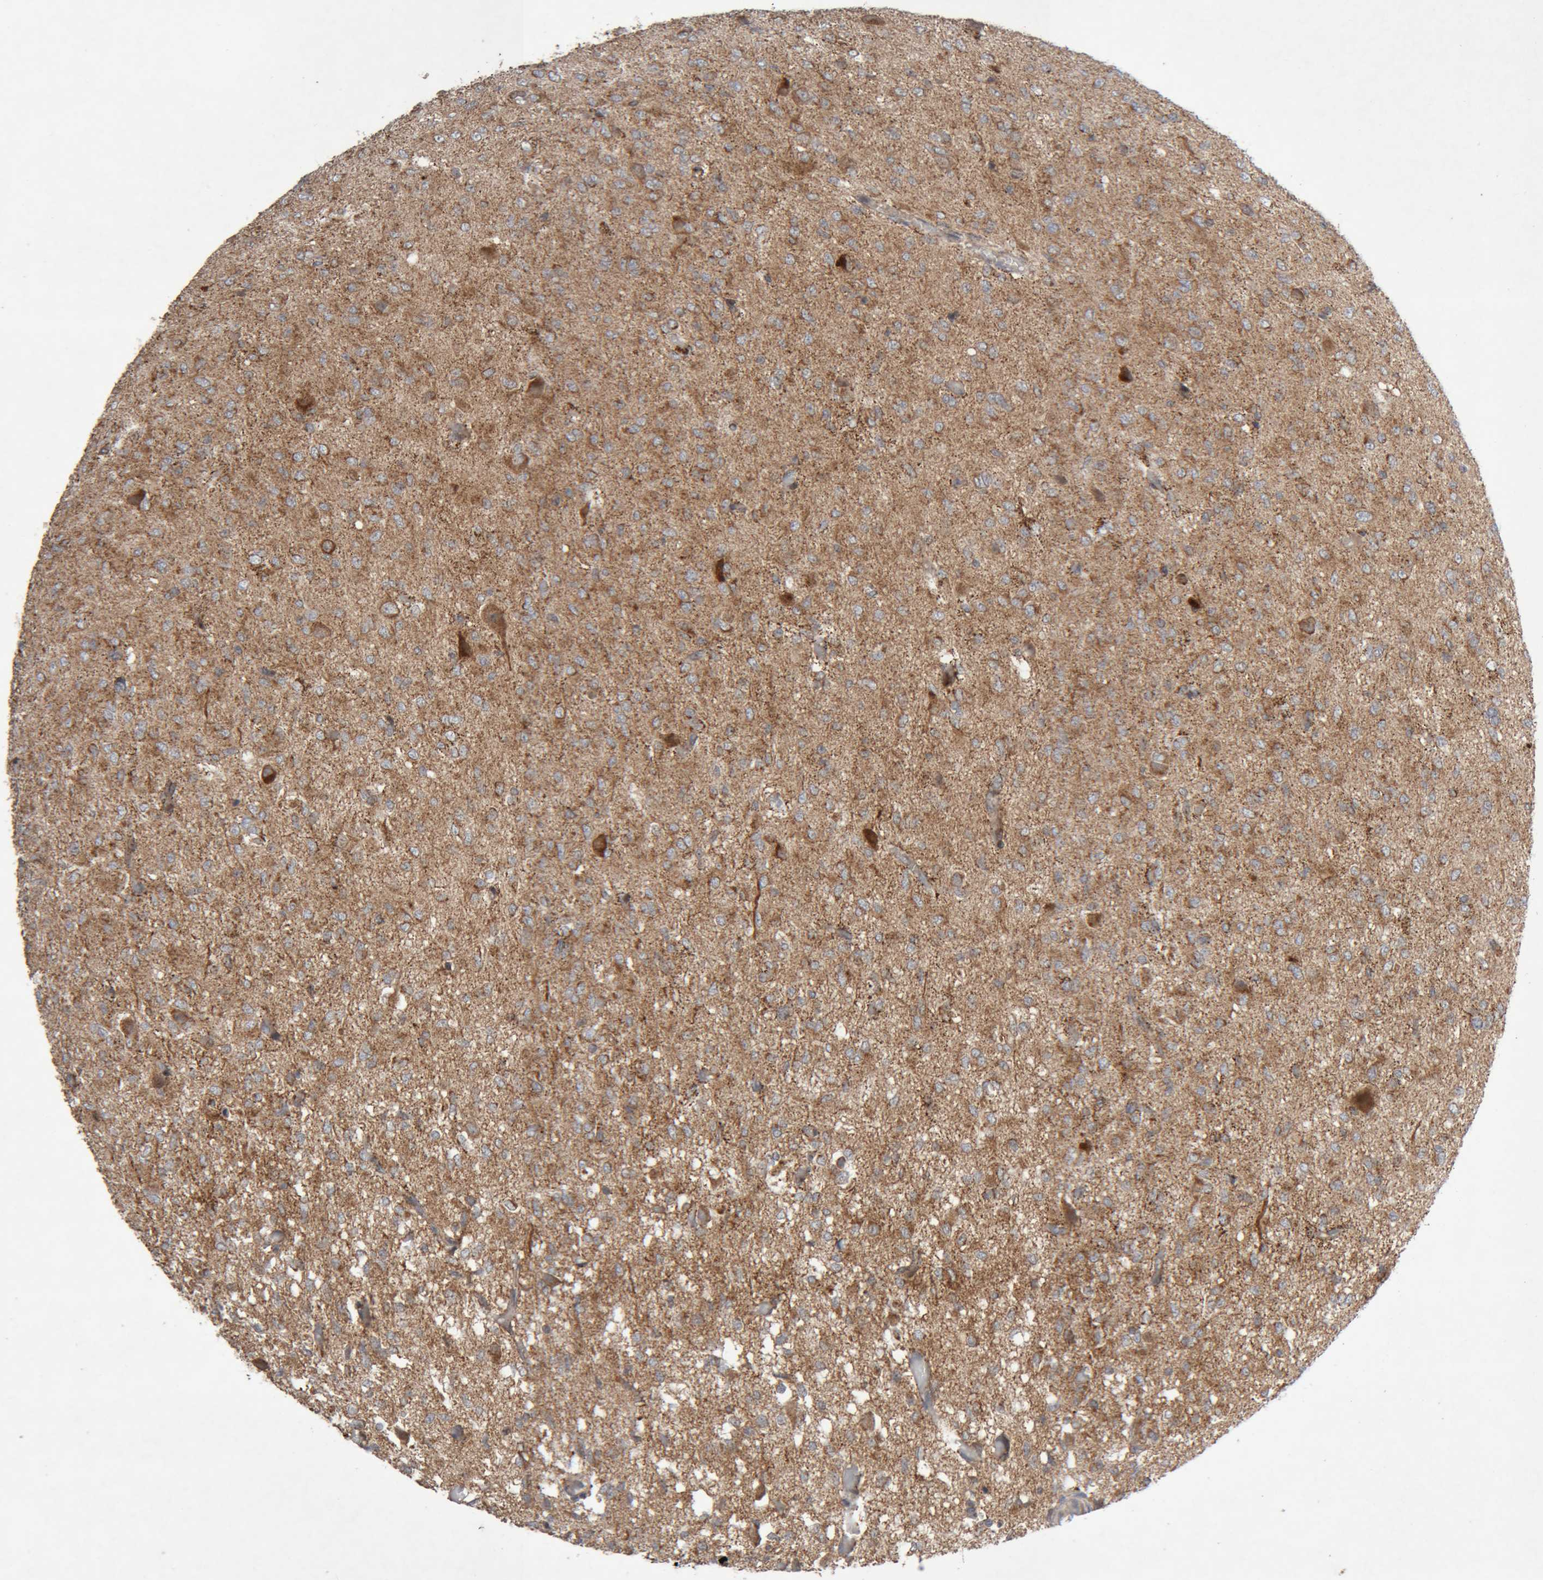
{"staining": {"intensity": "moderate", "quantity": ">75%", "location": "cytoplasmic/membranous"}, "tissue": "glioma", "cell_type": "Tumor cells", "image_type": "cancer", "snomed": [{"axis": "morphology", "description": "Glioma, malignant, High grade"}, {"axis": "topography", "description": "Brain"}], "caption": "The histopathology image displays staining of glioma, revealing moderate cytoplasmic/membranous protein positivity (brown color) within tumor cells.", "gene": "KIF21B", "patient": {"sex": "female", "age": 59}}